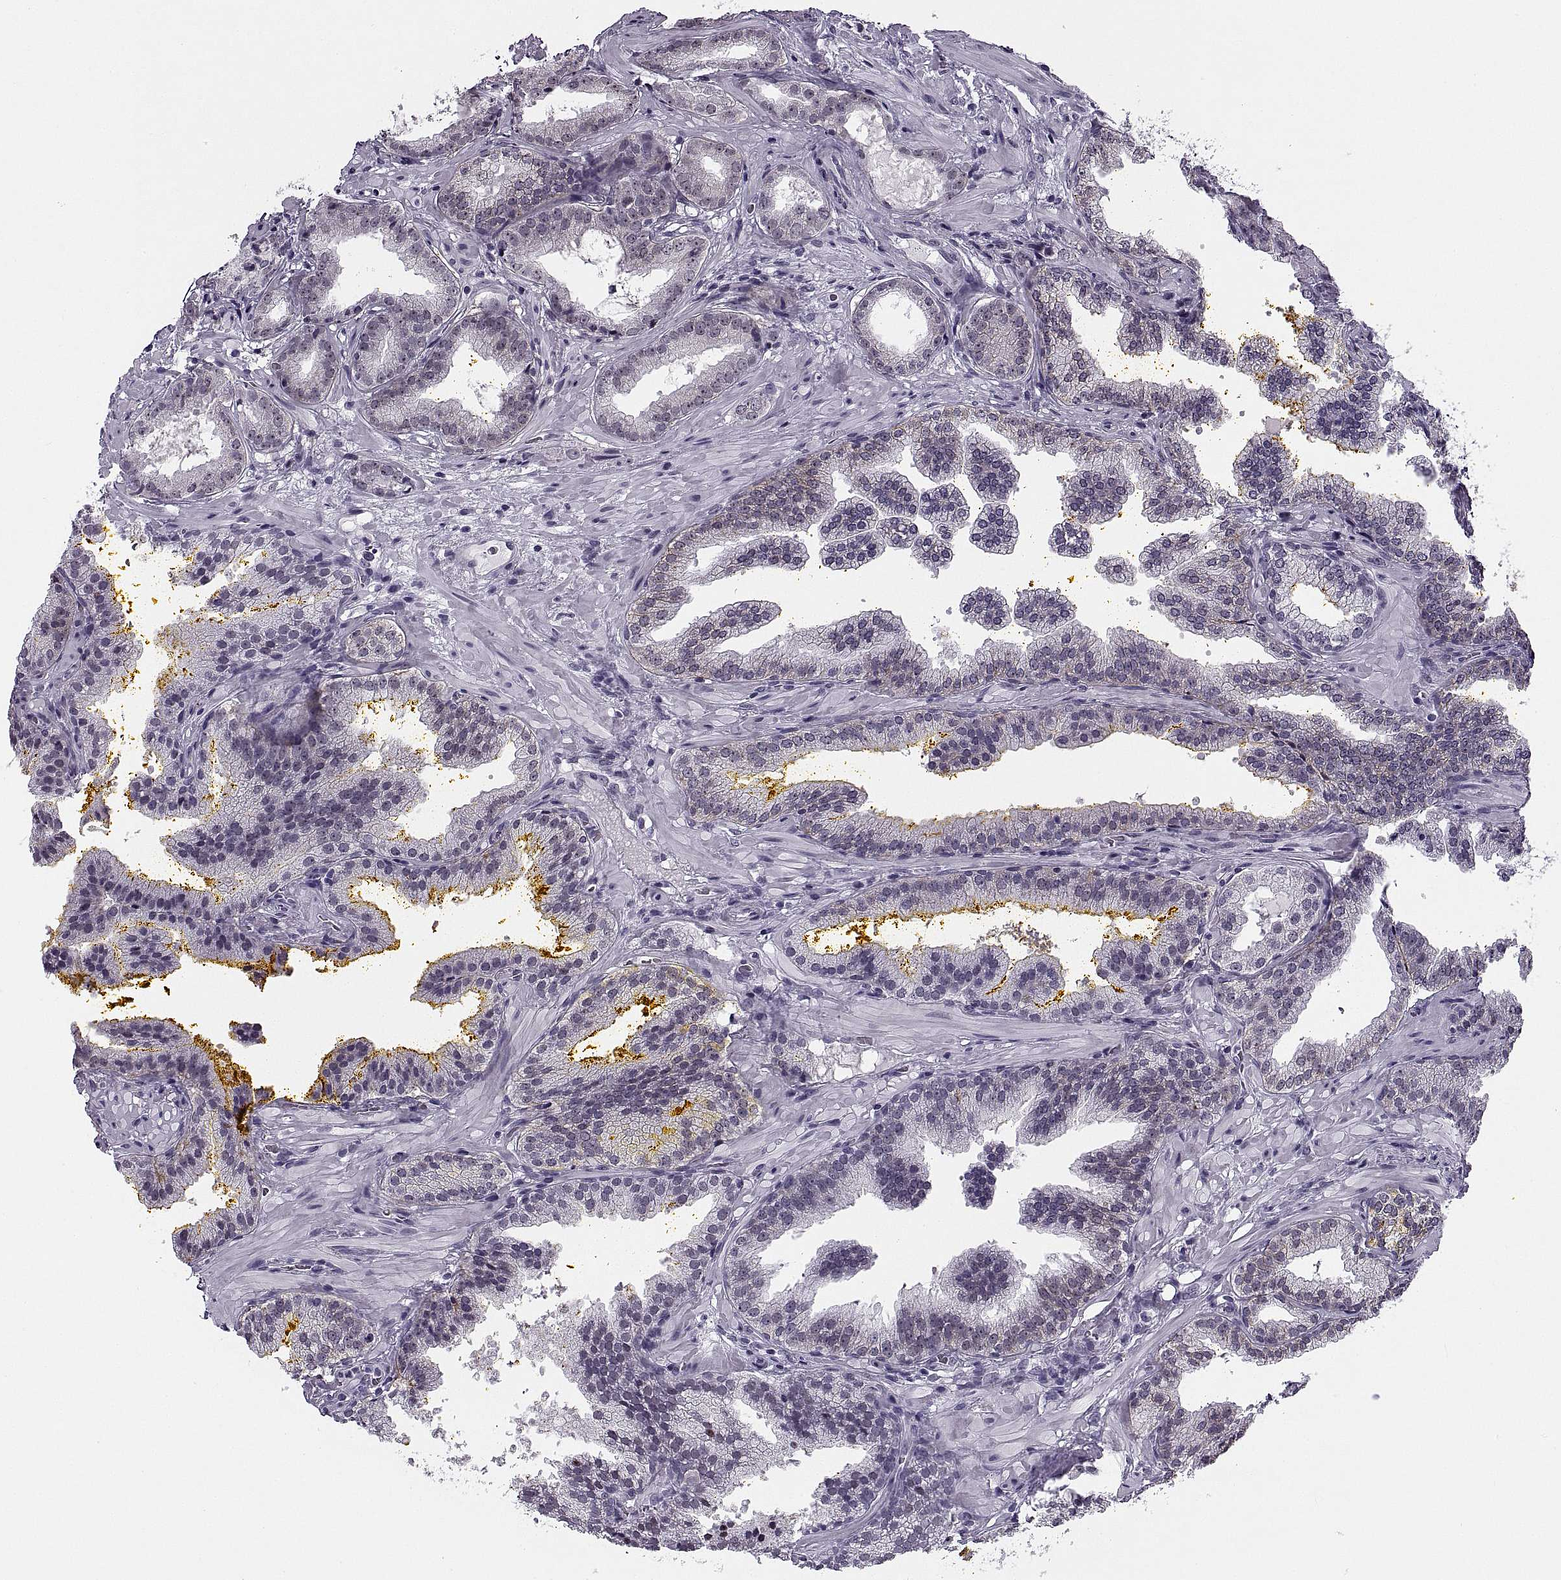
{"staining": {"intensity": "negative", "quantity": "none", "location": "none"}, "tissue": "prostate cancer", "cell_type": "Tumor cells", "image_type": "cancer", "snomed": [{"axis": "morphology", "description": "Adenocarcinoma, NOS"}, {"axis": "topography", "description": "Prostate"}], "caption": "Protein analysis of prostate adenocarcinoma shows no significant staining in tumor cells.", "gene": "TBC1D3G", "patient": {"sex": "male", "age": 63}}